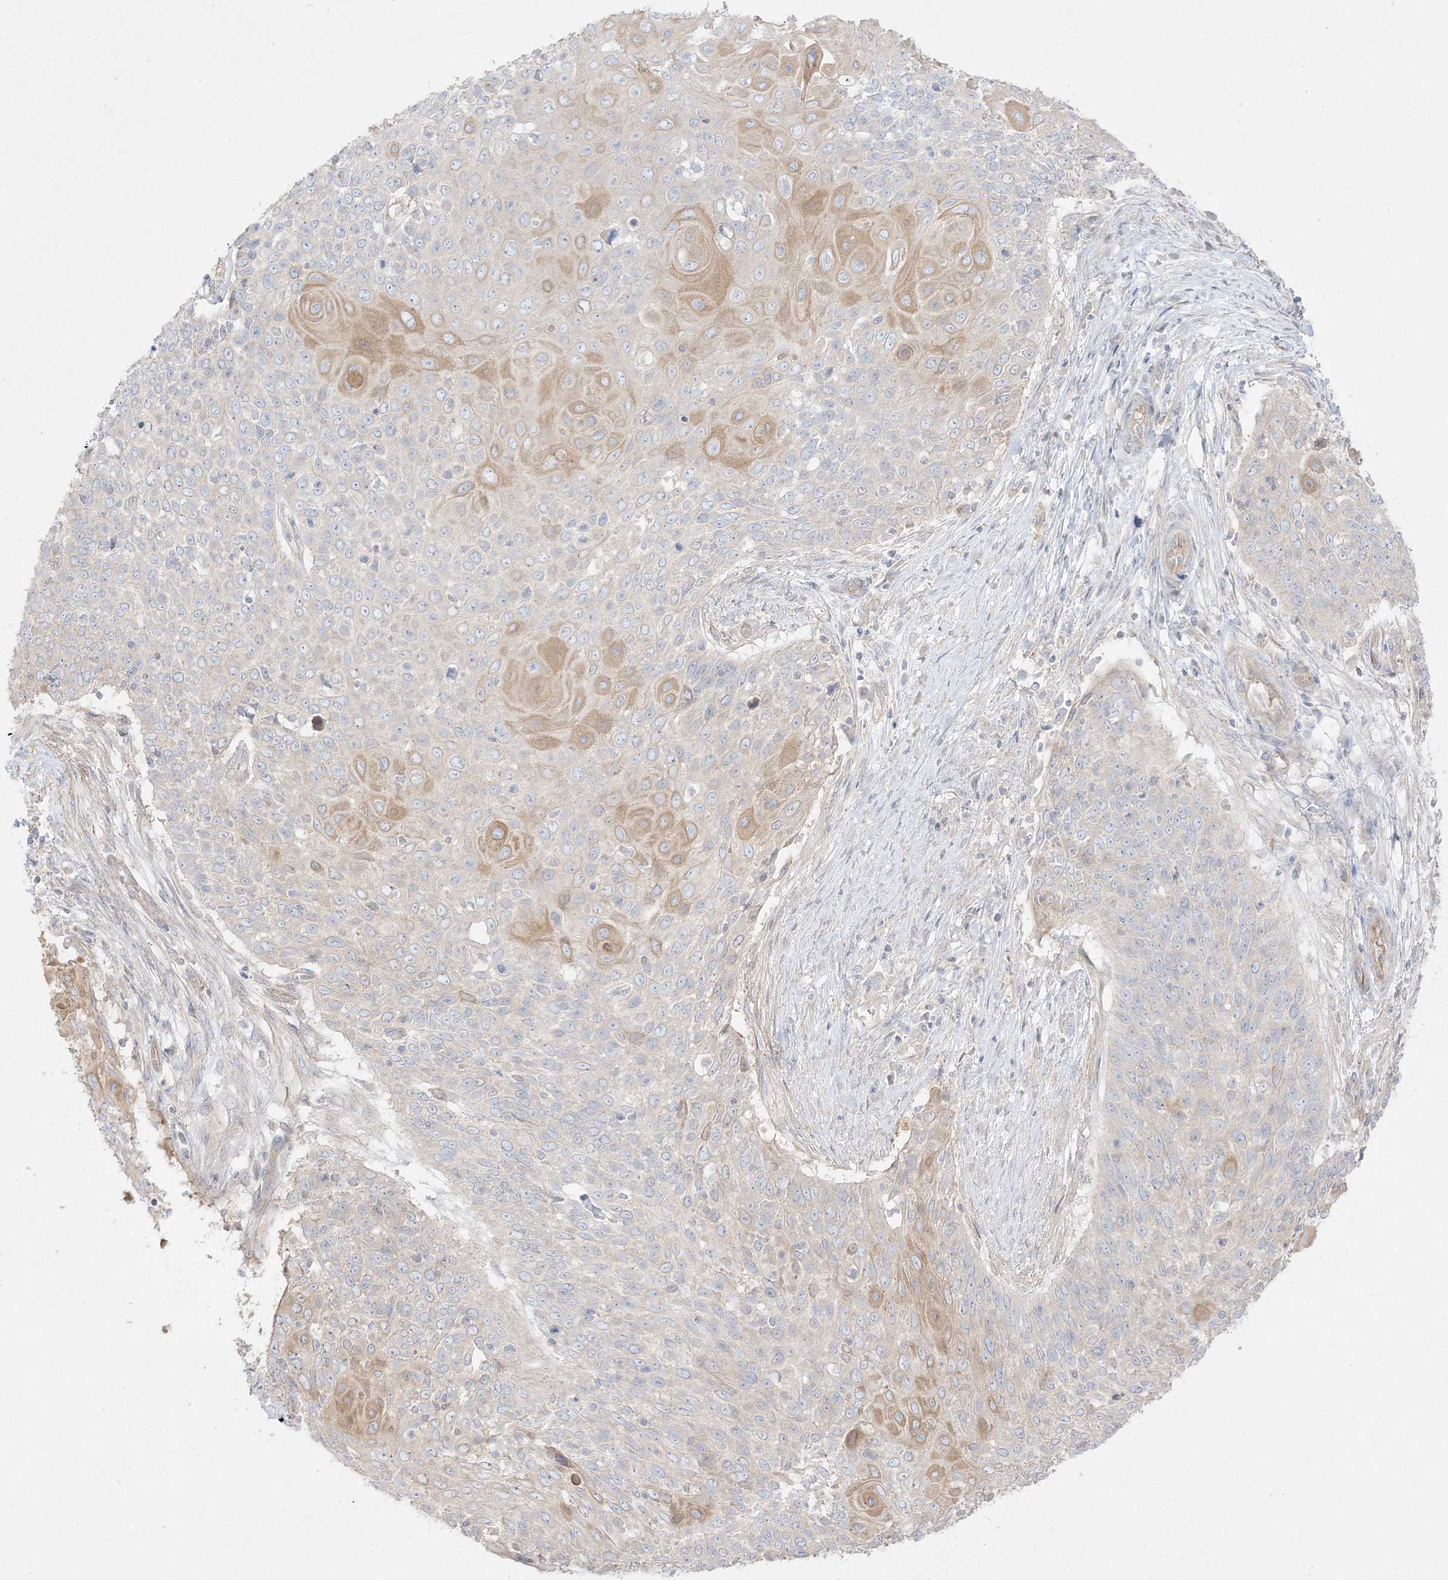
{"staining": {"intensity": "moderate", "quantity": "<25%", "location": "cytoplasmic/membranous"}, "tissue": "cervical cancer", "cell_type": "Tumor cells", "image_type": "cancer", "snomed": [{"axis": "morphology", "description": "Squamous cell carcinoma, NOS"}, {"axis": "topography", "description": "Cervix"}], "caption": "This is an image of immunohistochemistry staining of cervical cancer (squamous cell carcinoma), which shows moderate positivity in the cytoplasmic/membranous of tumor cells.", "gene": "ARHGEF9", "patient": {"sex": "female", "age": 39}}